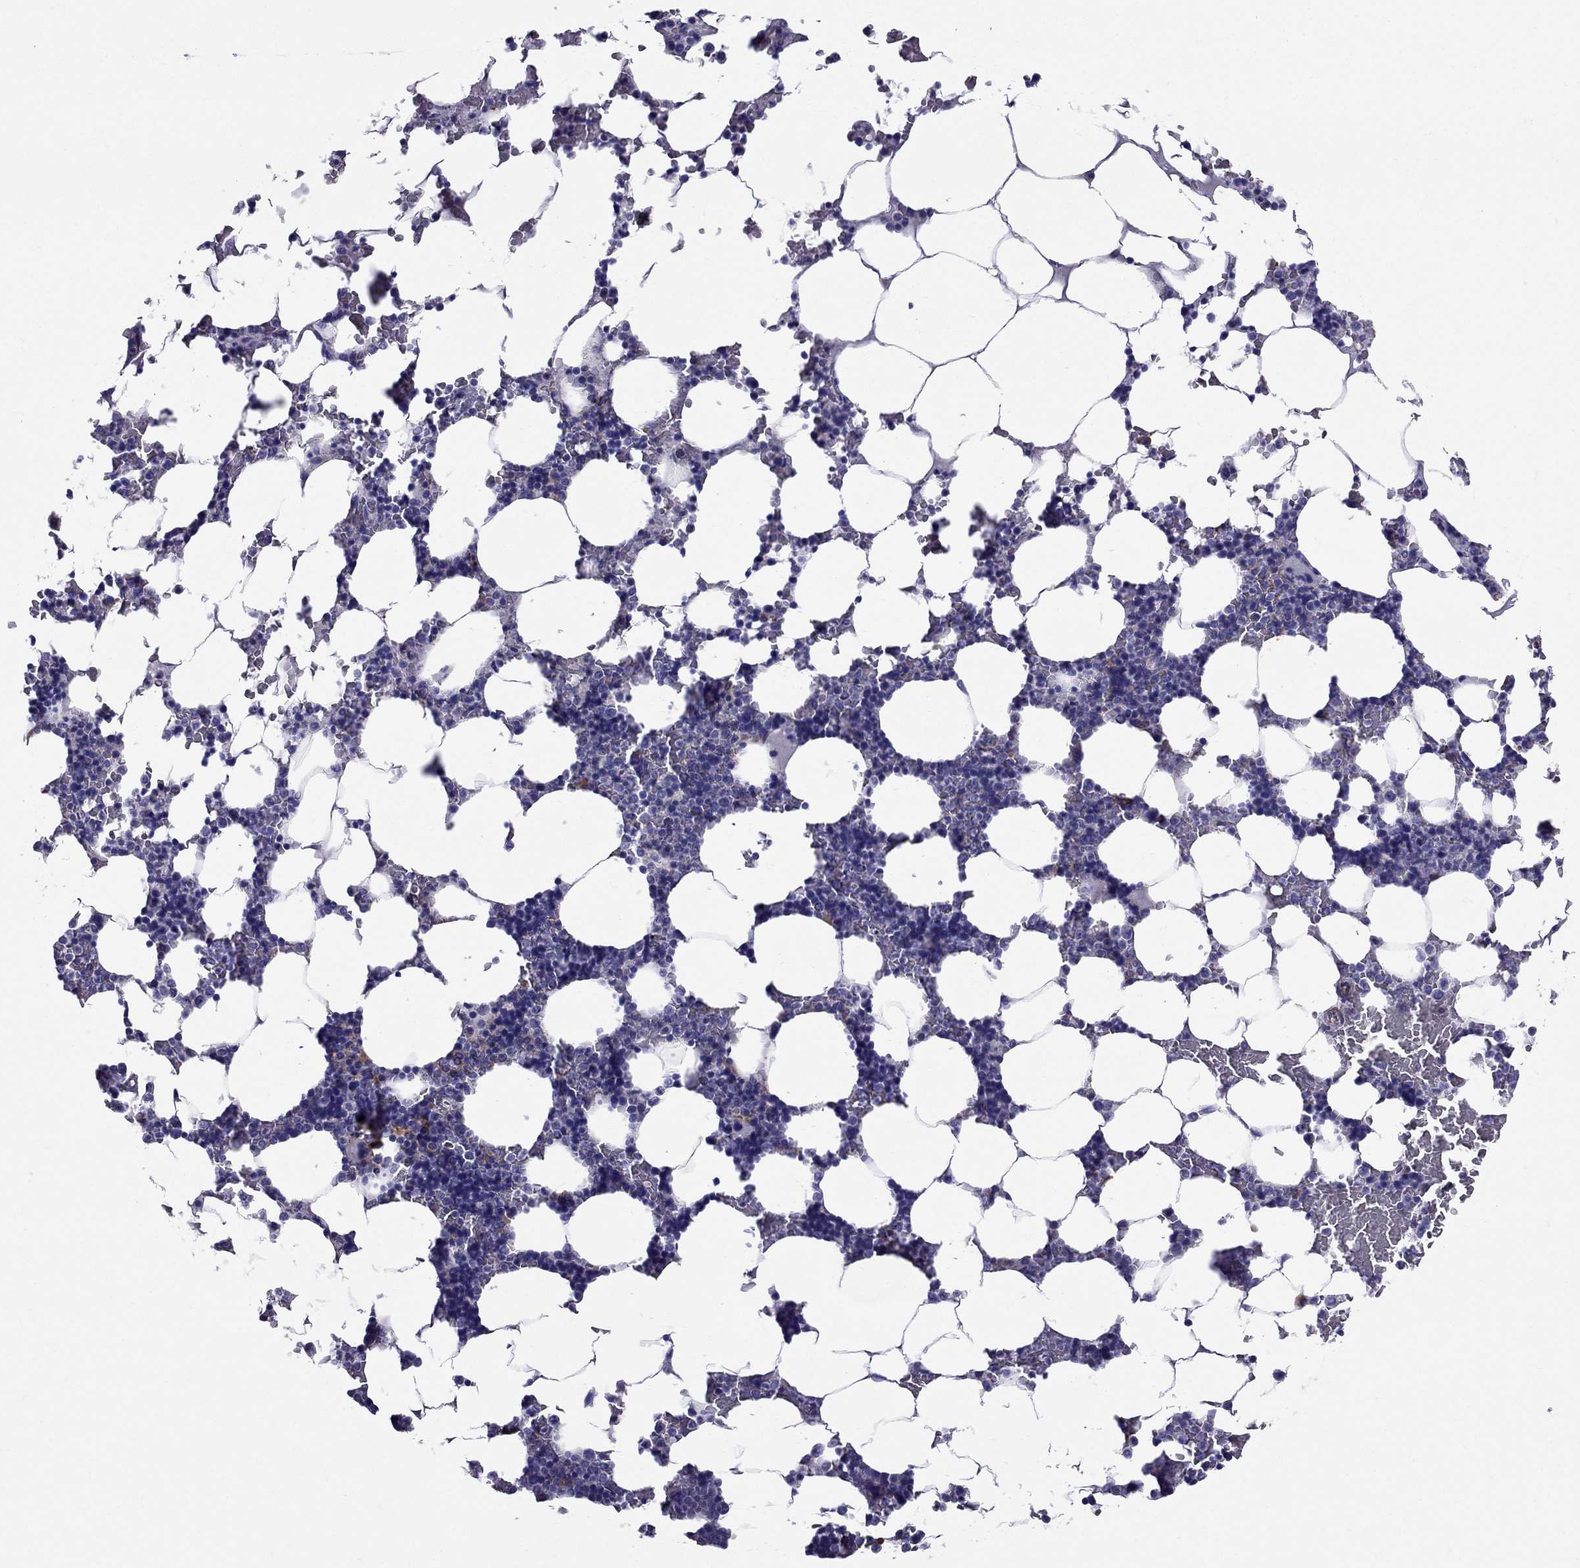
{"staining": {"intensity": "negative", "quantity": "none", "location": "none"}, "tissue": "bone marrow", "cell_type": "Hematopoietic cells", "image_type": "normal", "snomed": [{"axis": "morphology", "description": "Normal tissue, NOS"}, {"axis": "topography", "description": "Bone marrow"}], "caption": "The immunohistochemistry image has no significant expression in hematopoietic cells of bone marrow. (Stains: DAB immunohistochemistry (IHC) with hematoxylin counter stain, Microscopy: brightfield microscopy at high magnification).", "gene": "GPR50", "patient": {"sex": "male", "age": 51}}